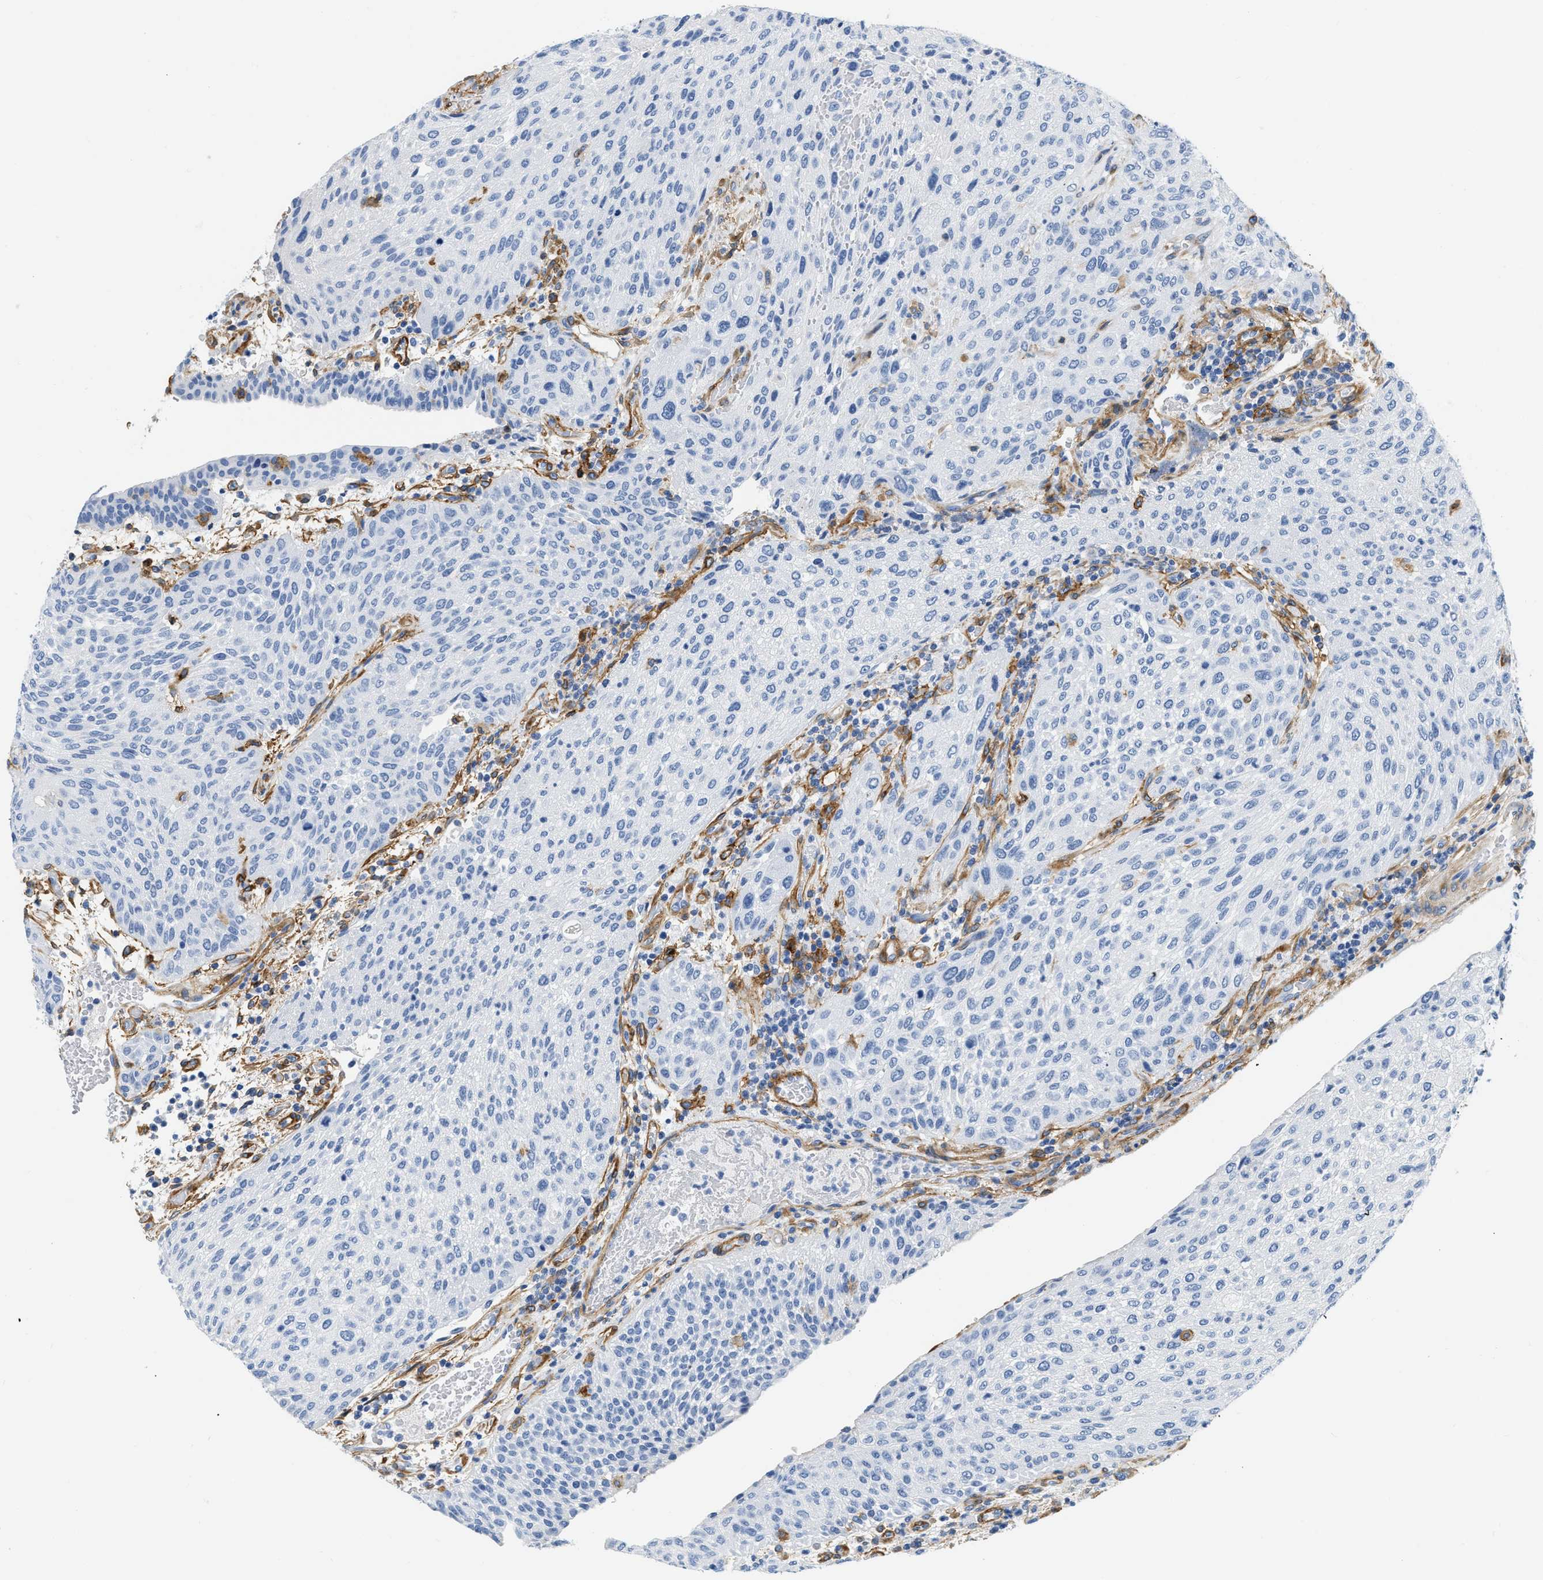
{"staining": {"intensity": "negative", "quantity": "none", "location": "none"}, "tissue": "urothelial cancer", "cell_type": "Tumor cells", "image_type": "cancer", "snomed": [{"axis": "morphology", "description": "Urothelial carcinoma, Low grade"}, {"axis": "morphology", "description": "Urothelial carcinoma, High grade"}, {"axis": "topography", "description": "Urinary bladder"}], "caption": "High power microscopy histopathology image of an immunohistochemistry photomicrograph of urothelial cancer, revealing no significant positivity in tumor cells.", "gene": "PDGFRB", "patient": {"sex": "male", "age": 35}}